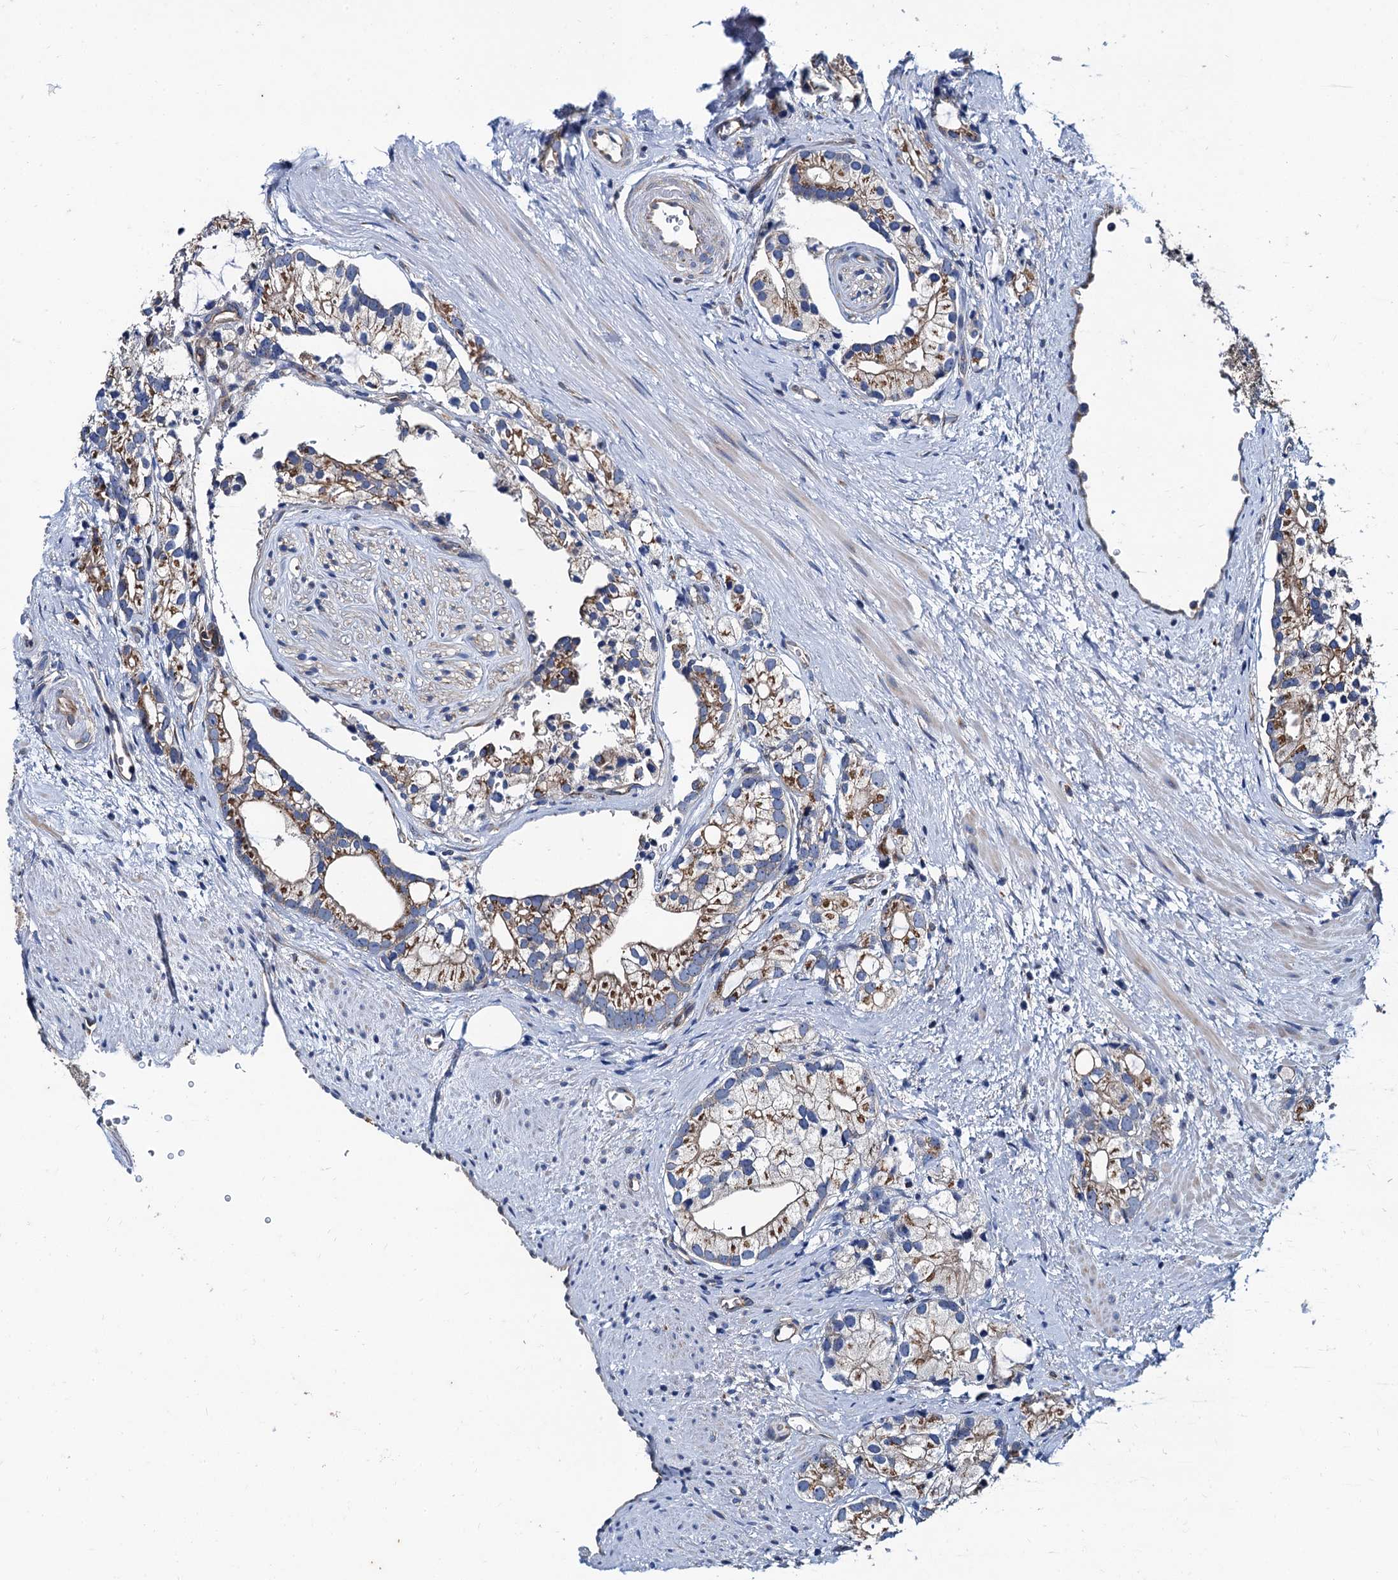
{"staining": {"intensity": "moderate", "quantity": ">75%", "location": "cytoplasmic/membranous"}, "tissue": "prostate cancer", "cell_type": "Tumor cells", "image_type": "cancer", "snomed": [{"axis": "morphology", "description": "Adenocarcinoma, High grade"}, {"axis": "topography", "description": "Prostate"}], "caption": "The photomicrograph exhibits staining of prostate cancer, revealing moderate cytoplasmic/membranous protein staining (brown color) within tumor cells.", "gene": "NGRN", "patient": {"sex": "male", "age": 75}}